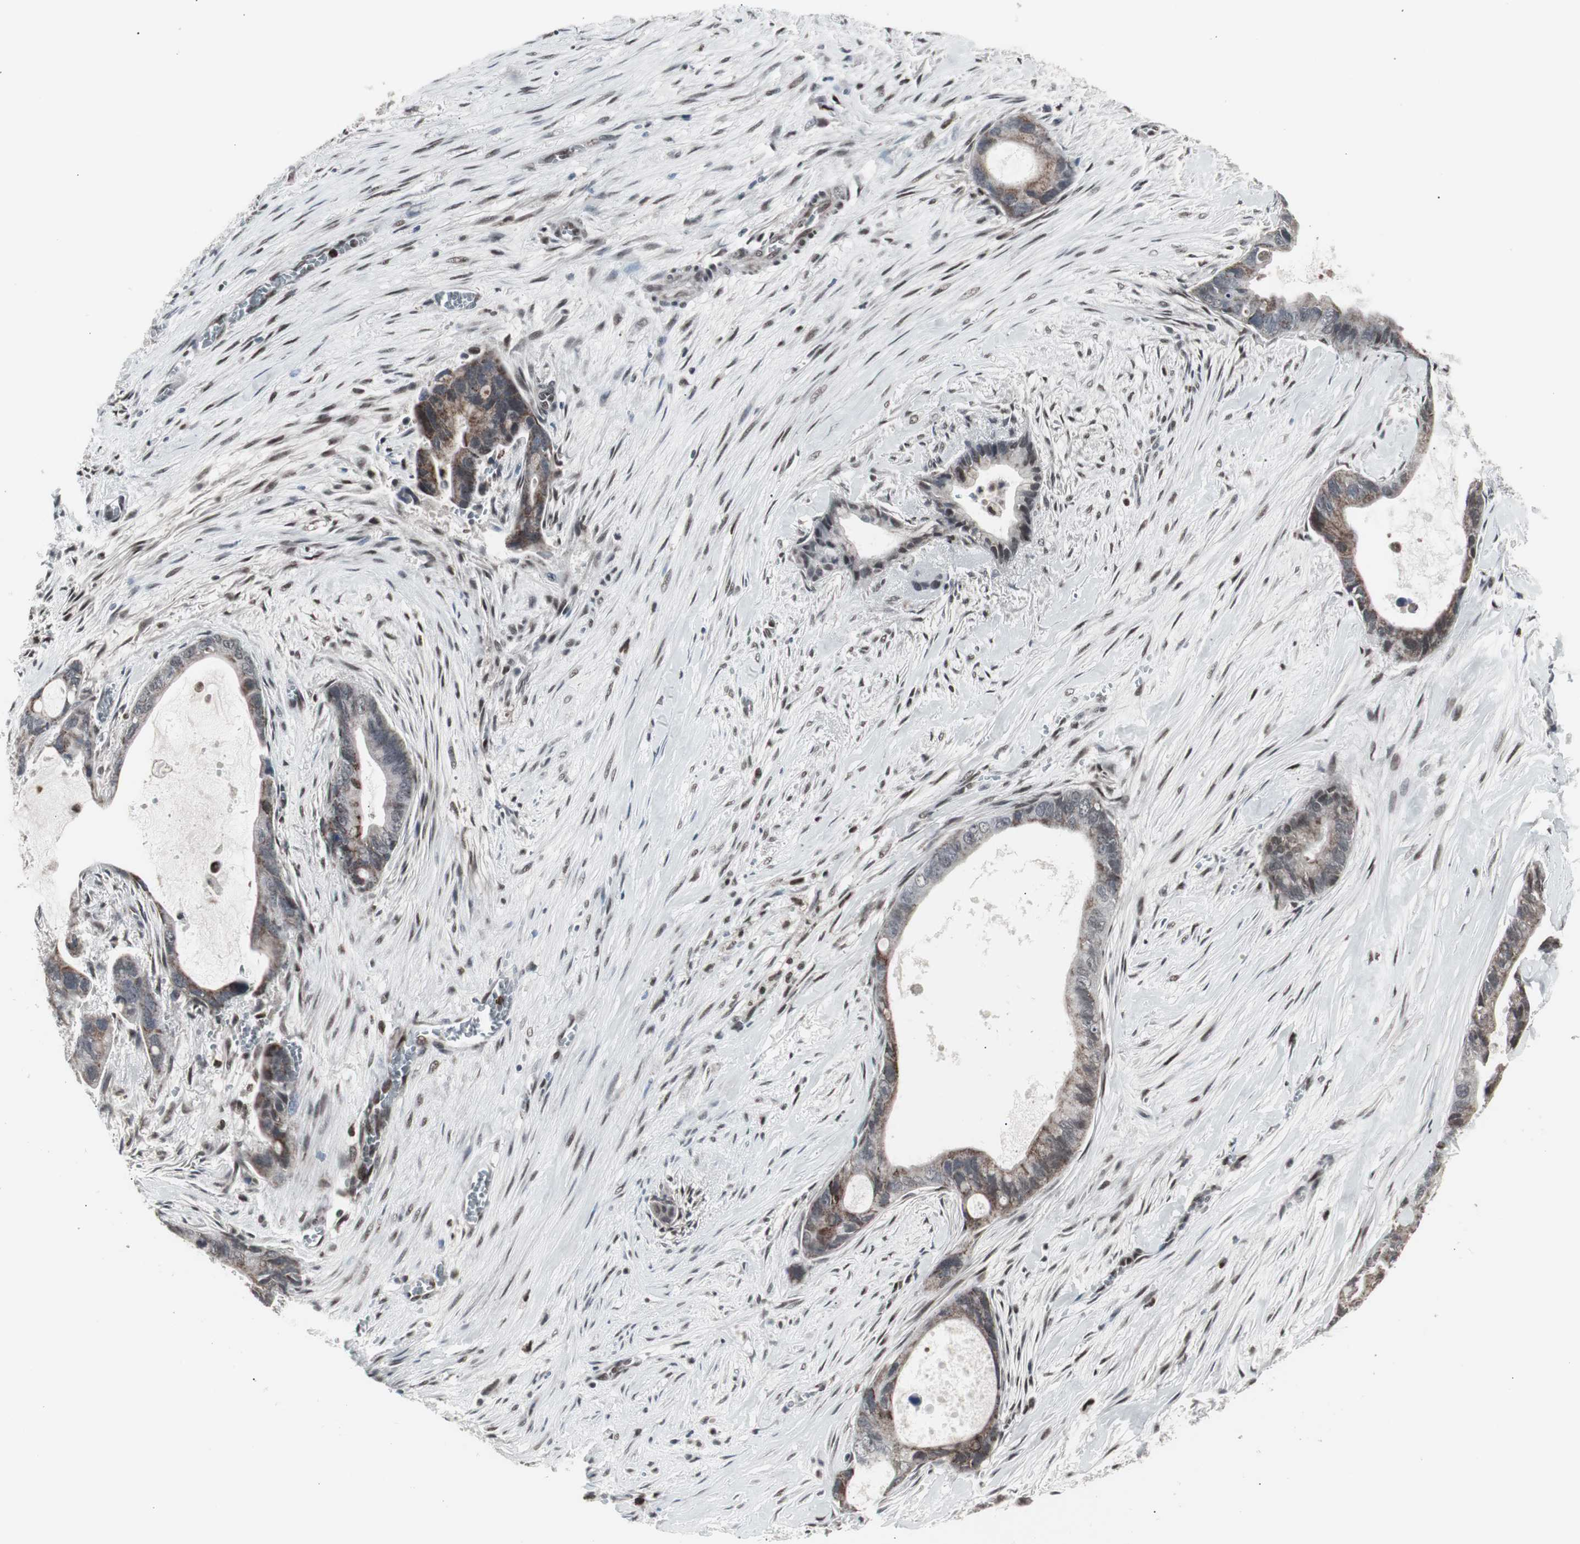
{"staining": {"intensity": "strong", "quantity": "25%-75%", "location": "cytoplasmic/membranous,nuclear"}, "tissue": "liver cancer", "cell_type": "Tumor cells", "image_type": "cancer", "snomed": [{"axis": "morphology", "description": "Cholangiocarcinoma"}, {"axis": "topography", "description": "Liver"}], "caption": "DAB (3,3'-diaminobenzidine) immunohistochemical staining of liver cancer (cholangiocarcinoma) exhibits strong cytoplasmic/membranous and nuclear protein expression in about 25%-75% of tumor cells.", "gene": "RXRA", "patient": {"sex": "female", "age": 55}}